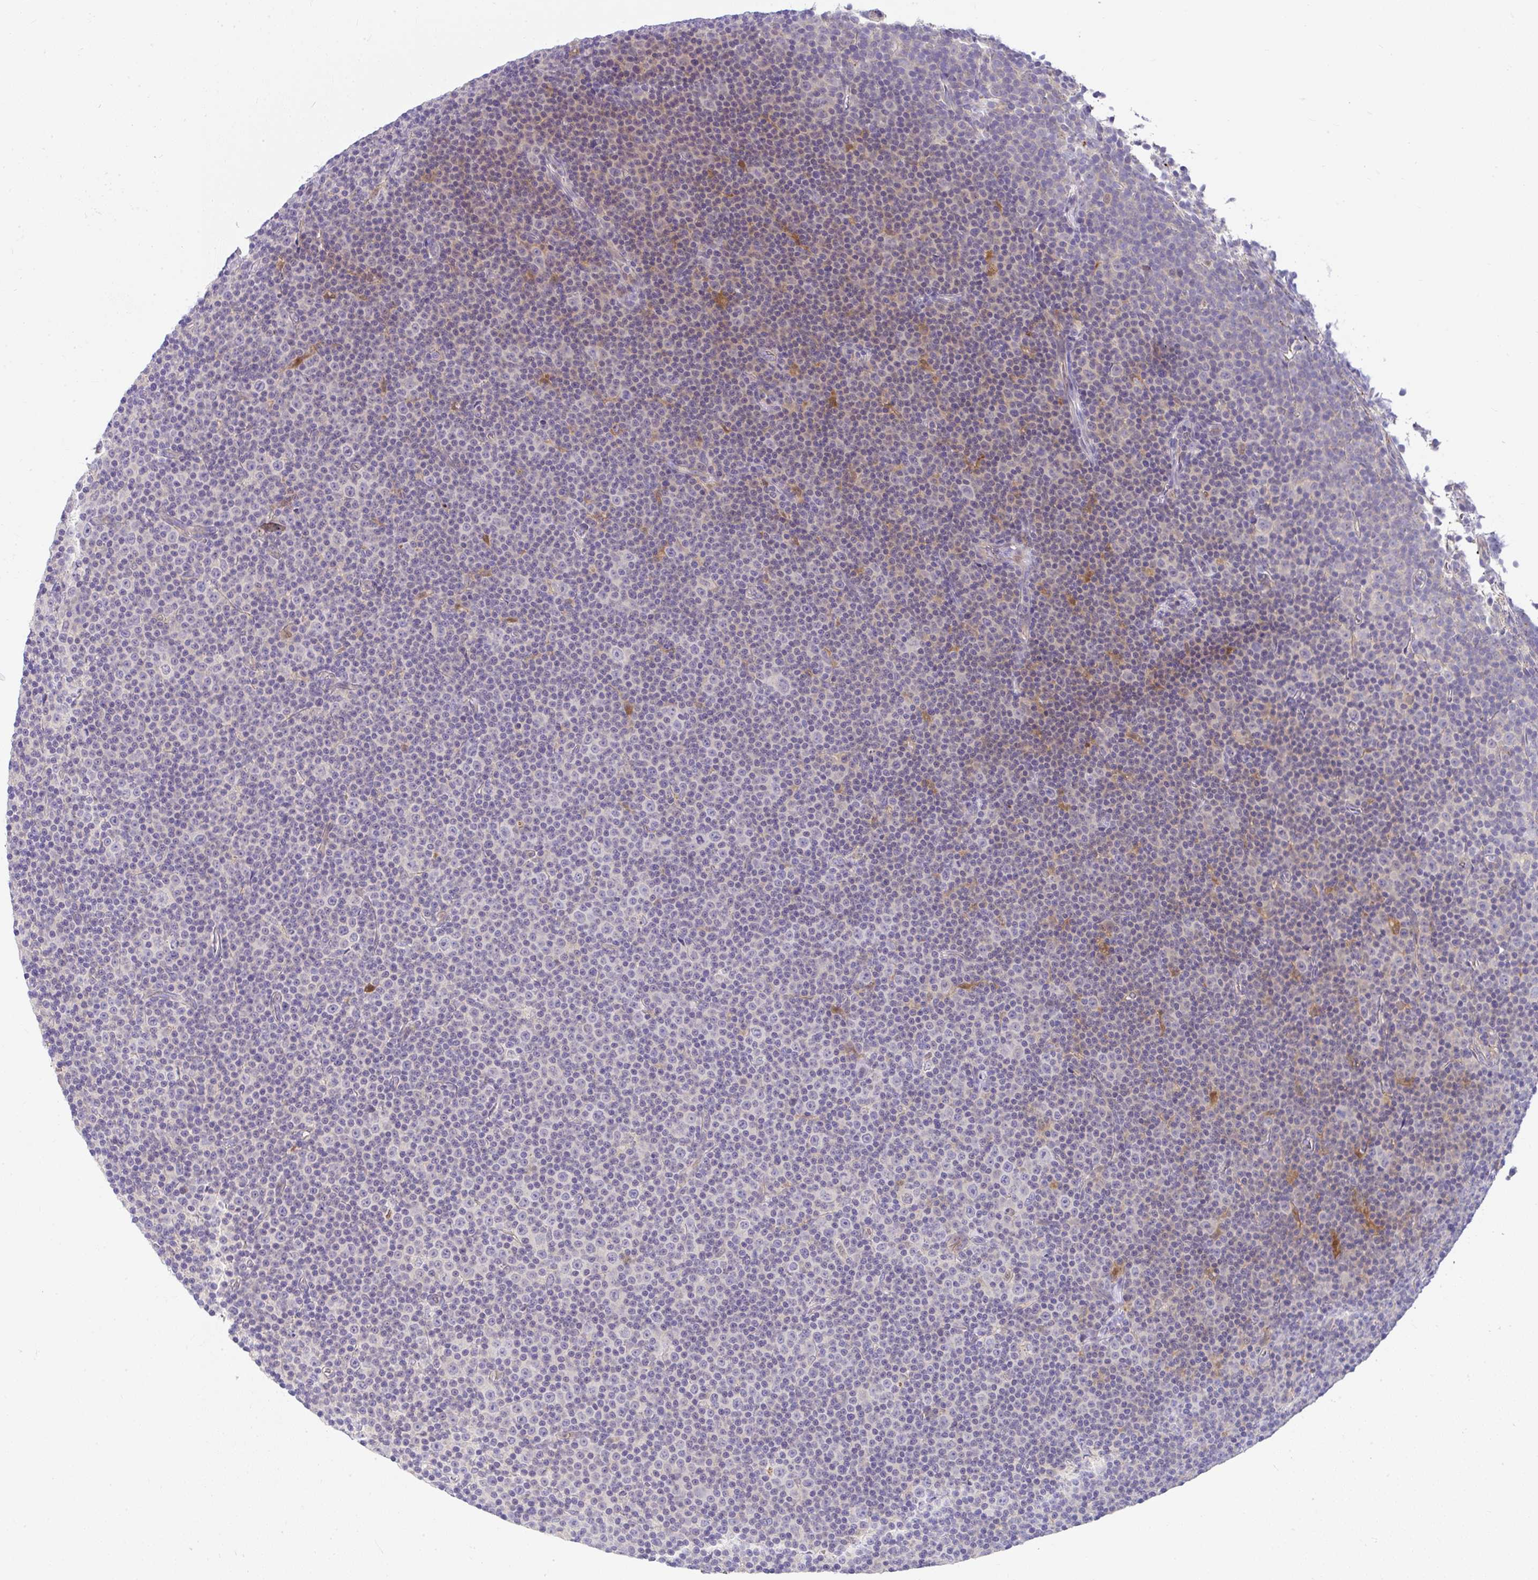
{"staining": {"intensity": "weak", "quantity": "<25%", "location": "cytoplasmic/membranous"}, "tissue": "lymphoma", "cell_type": "Tumor cells", "image_type": "cancer", "snomed": [{"axis": "morphology", "description": "Malignant lymphoma, non-Hodgkin's type, Low grade"}, {"axis": "topography", "description": "Lymph node"}], "caption": "Immunohistochemical staining of human low-grade malignant lymphoma, non-Hodgkin's type shows no significant positivity in tumor cells.", "gene": "DEPDC5", "patient": {"sex": "female", "age": 67}}